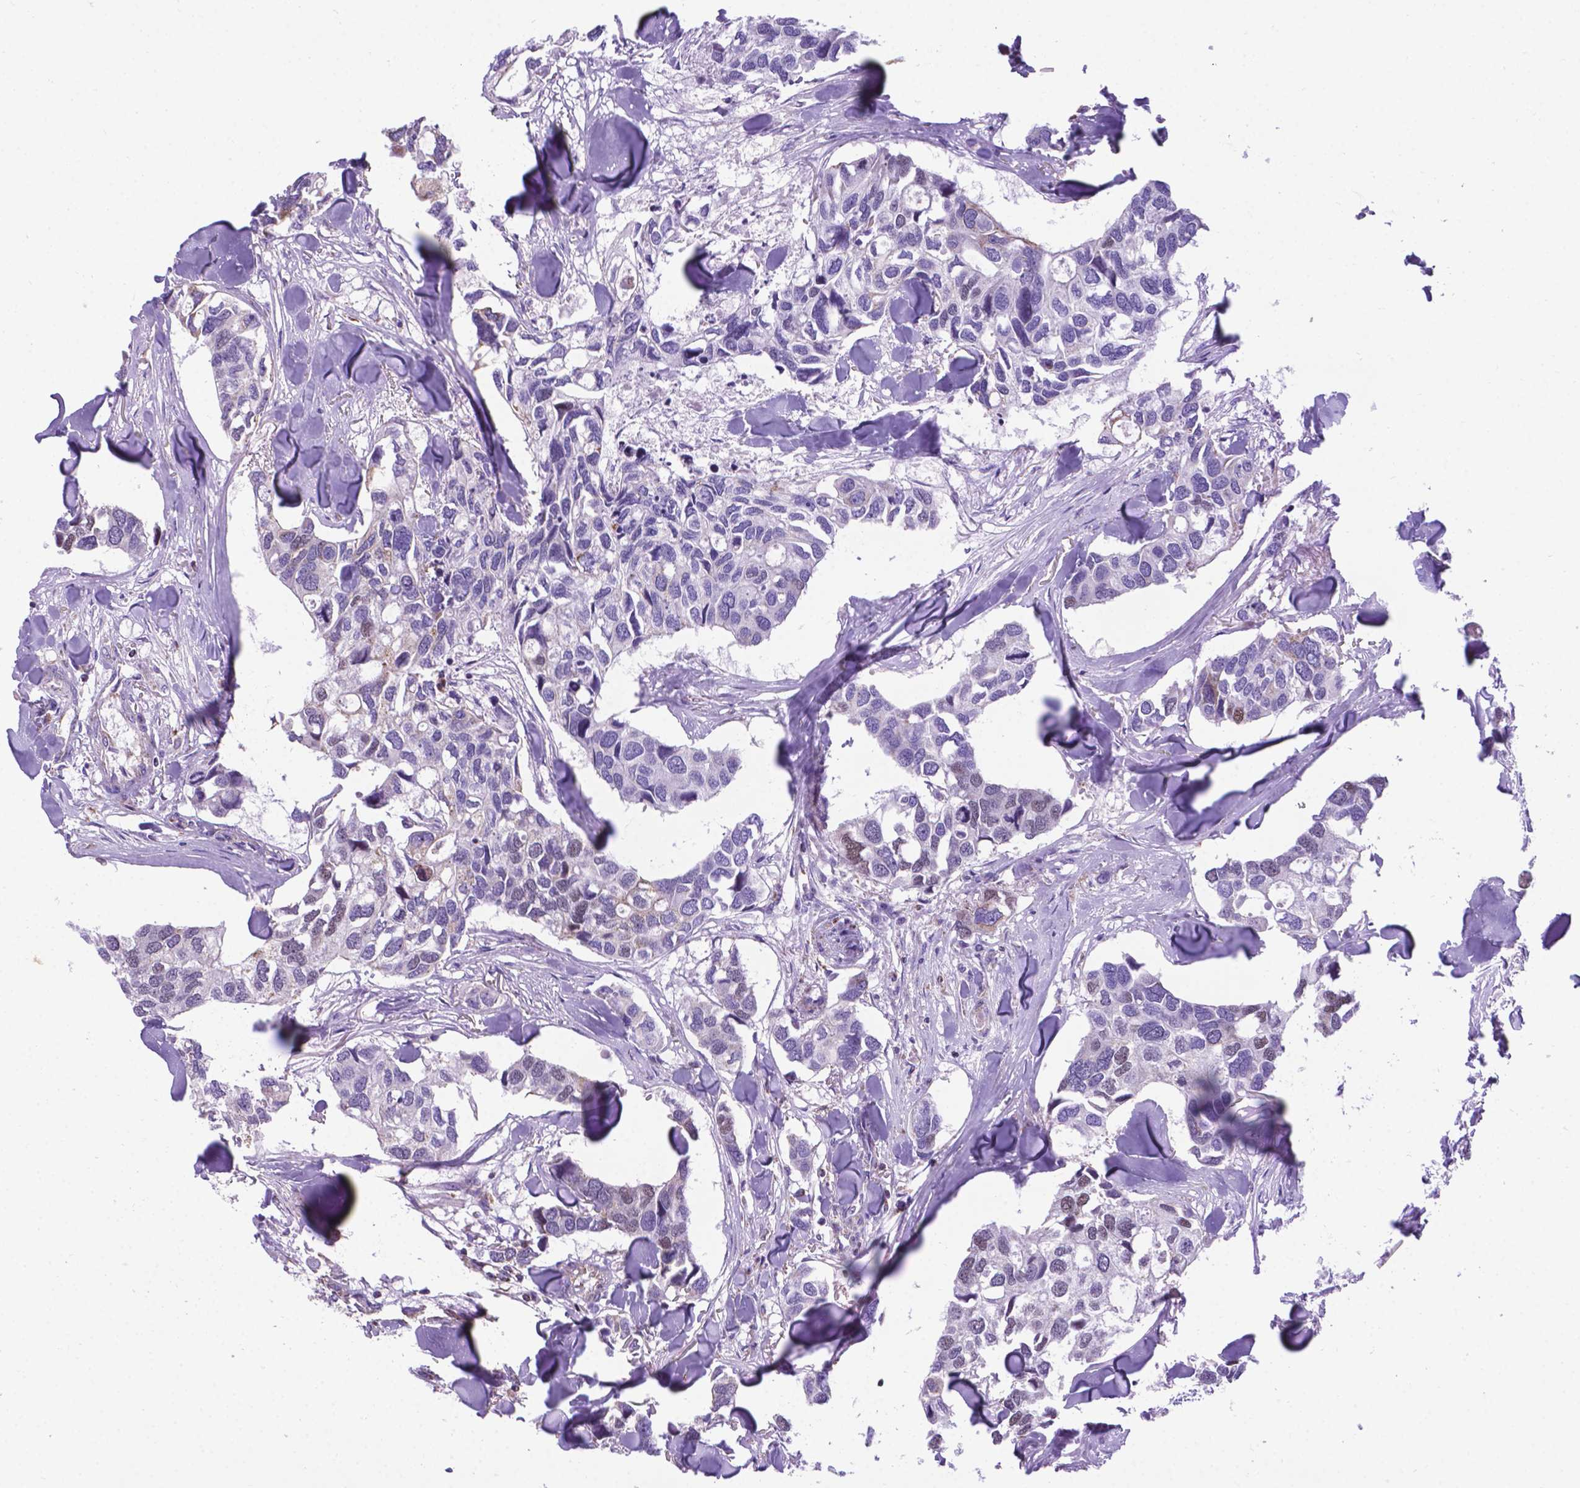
{"staining": {"intensity": "negative", "quantity": "none", "location": "none"}, "tissue": "breast cancer", "cell_type": "Tumor cells", "image_type": "cancer", "snomed": [{"axis": "morphology", "description": "Duct carcinoma"}, {"axis": "topography", "description": "Breast"}], "caption": "This is a photomicrograph of immunohistochemistry (IHC) staining of breast cancer (intraductal carcinoma), which shows no staining in tumor cells. (Brightfield microscopy of DAB (3,3'-diaminobenzidine) immunohistochemistry (IHC) at high magnification).", "gene": "POU3F3", "patient": {"sex": "female", "age": 83}}